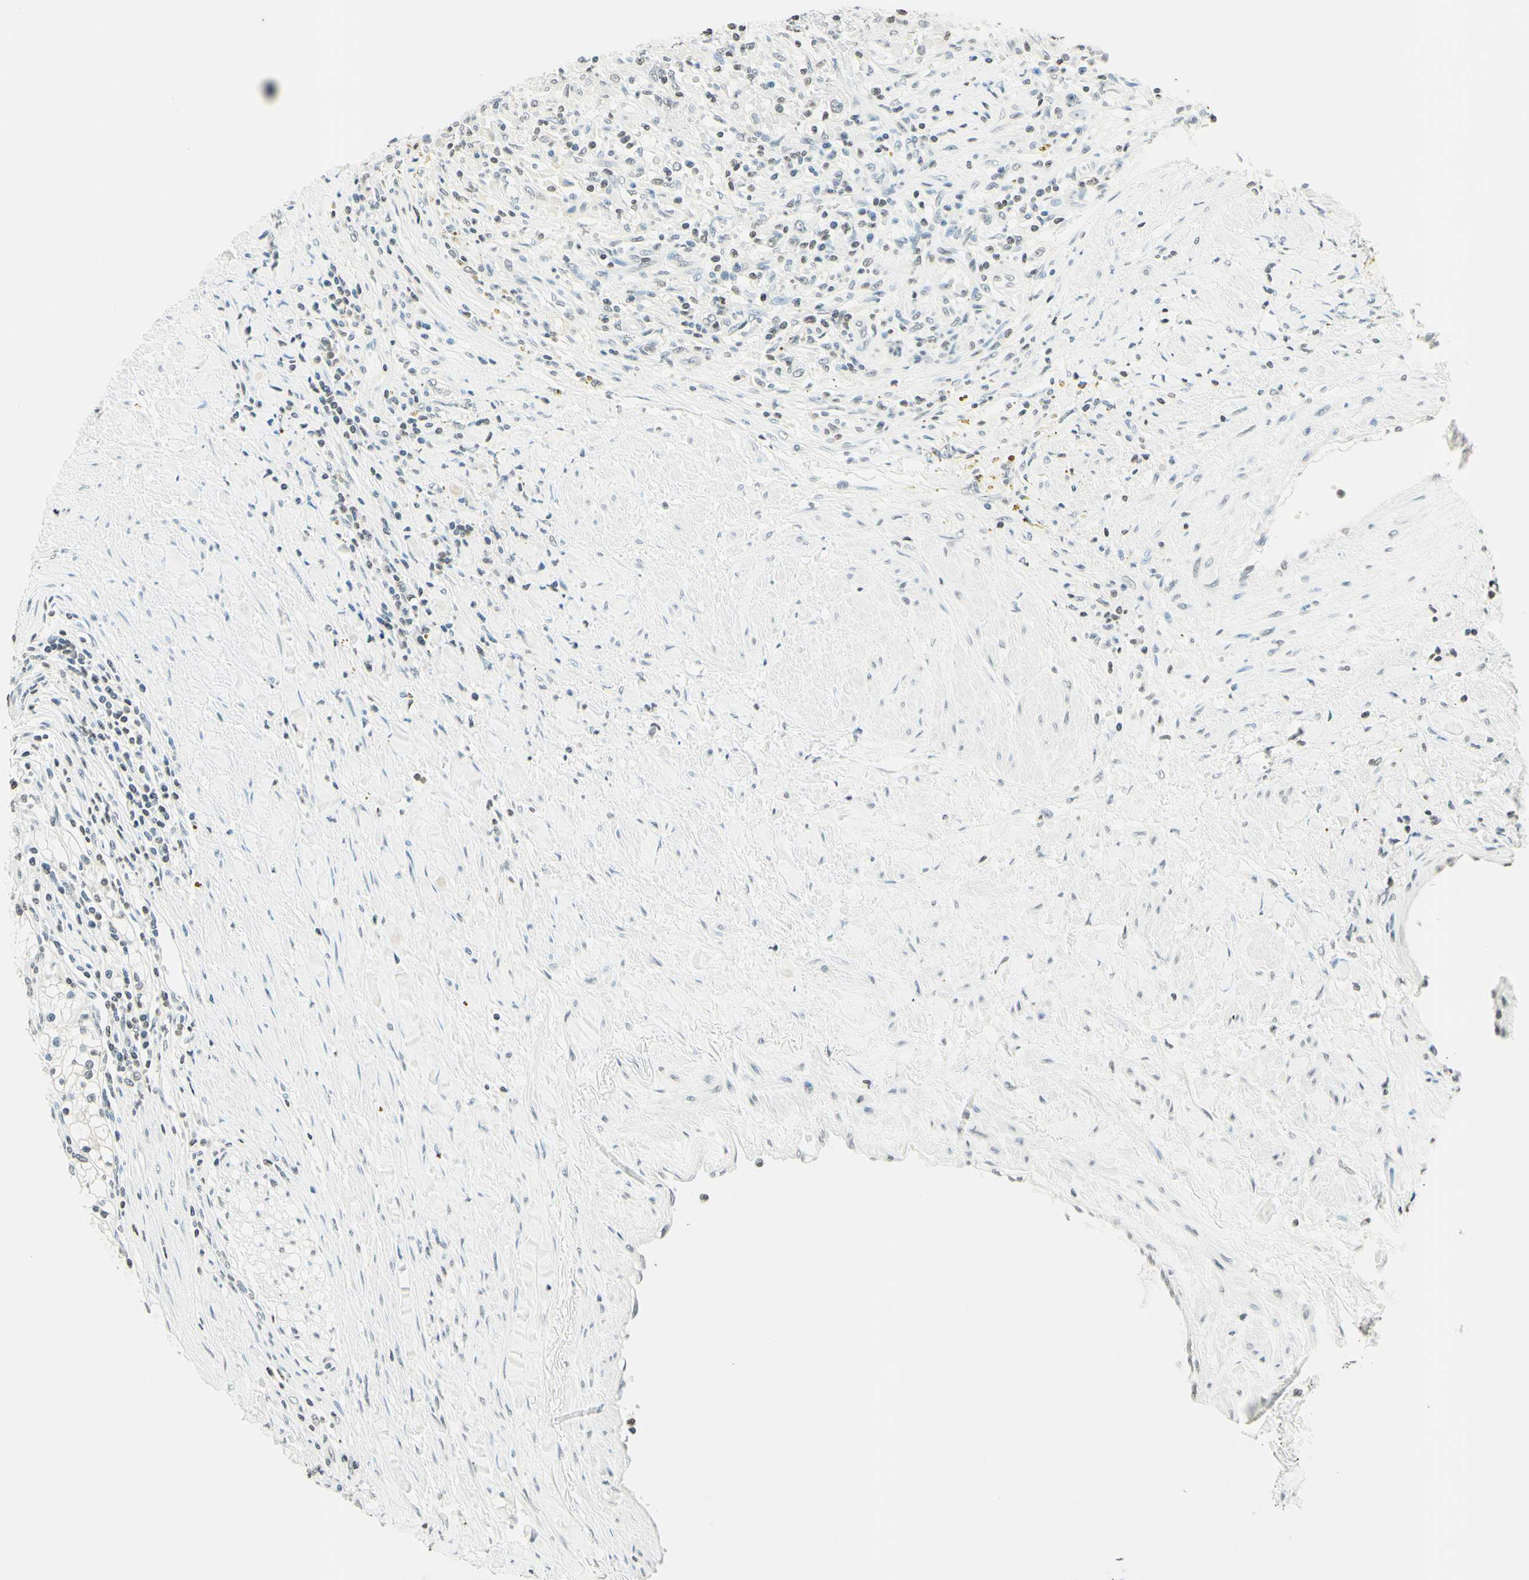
{"staining": {"intensity": "weak", "quantity": "<25%", "location": "nuclear"}, "tissue": "renal cancer", "cell_type": "Tumor cells", "image_type": "cancer", "snomed": [{"axis": "morphology", "description": "Adenocarcinoma, NOS"}, {"axis": "topography", "description": "Kidney"}], "caption": "Tumor cells are negative for protein expression in human adenocarcinoma (renal).", "gene": "MSH2", "patient": {"sex": "male", "age": 68}}